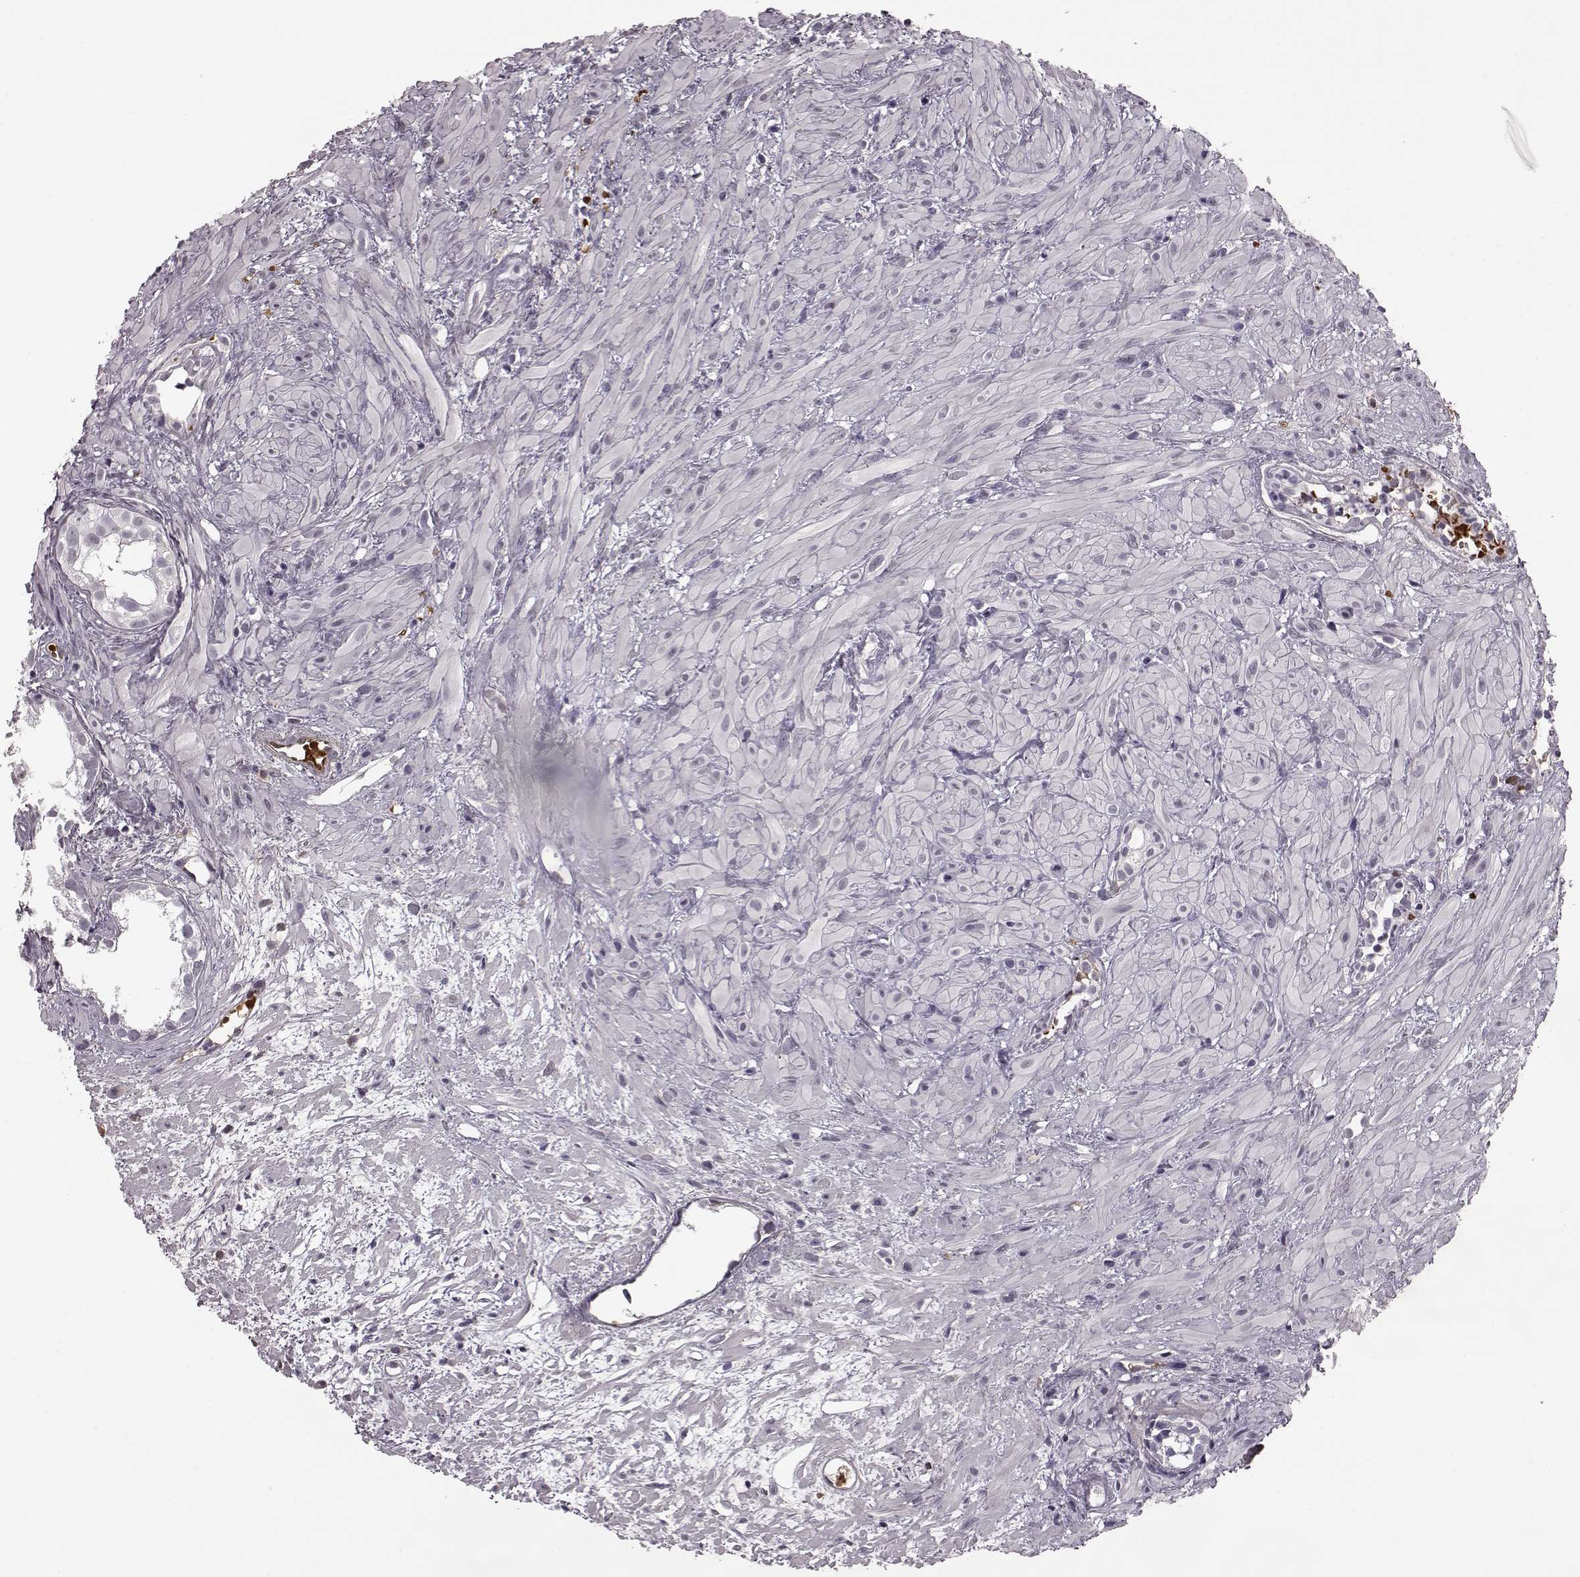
{"staining": {"intensity": "negative", "quantity": "none", "location": "none"}, "tissue": "prostate cancer", "cell_type": "Tumor cells", "image_type": "cancer", "snomed": [{"axis": "morphology", "description": "Adenocarcinoma, High grade"}, {"axis": "topography", "description": "Prostate"}], "caption": "Tumor cells show no significant positivity in prostate cancer.", "gene": "PROP1", "patient": {"sex": "male", "age": 79}}